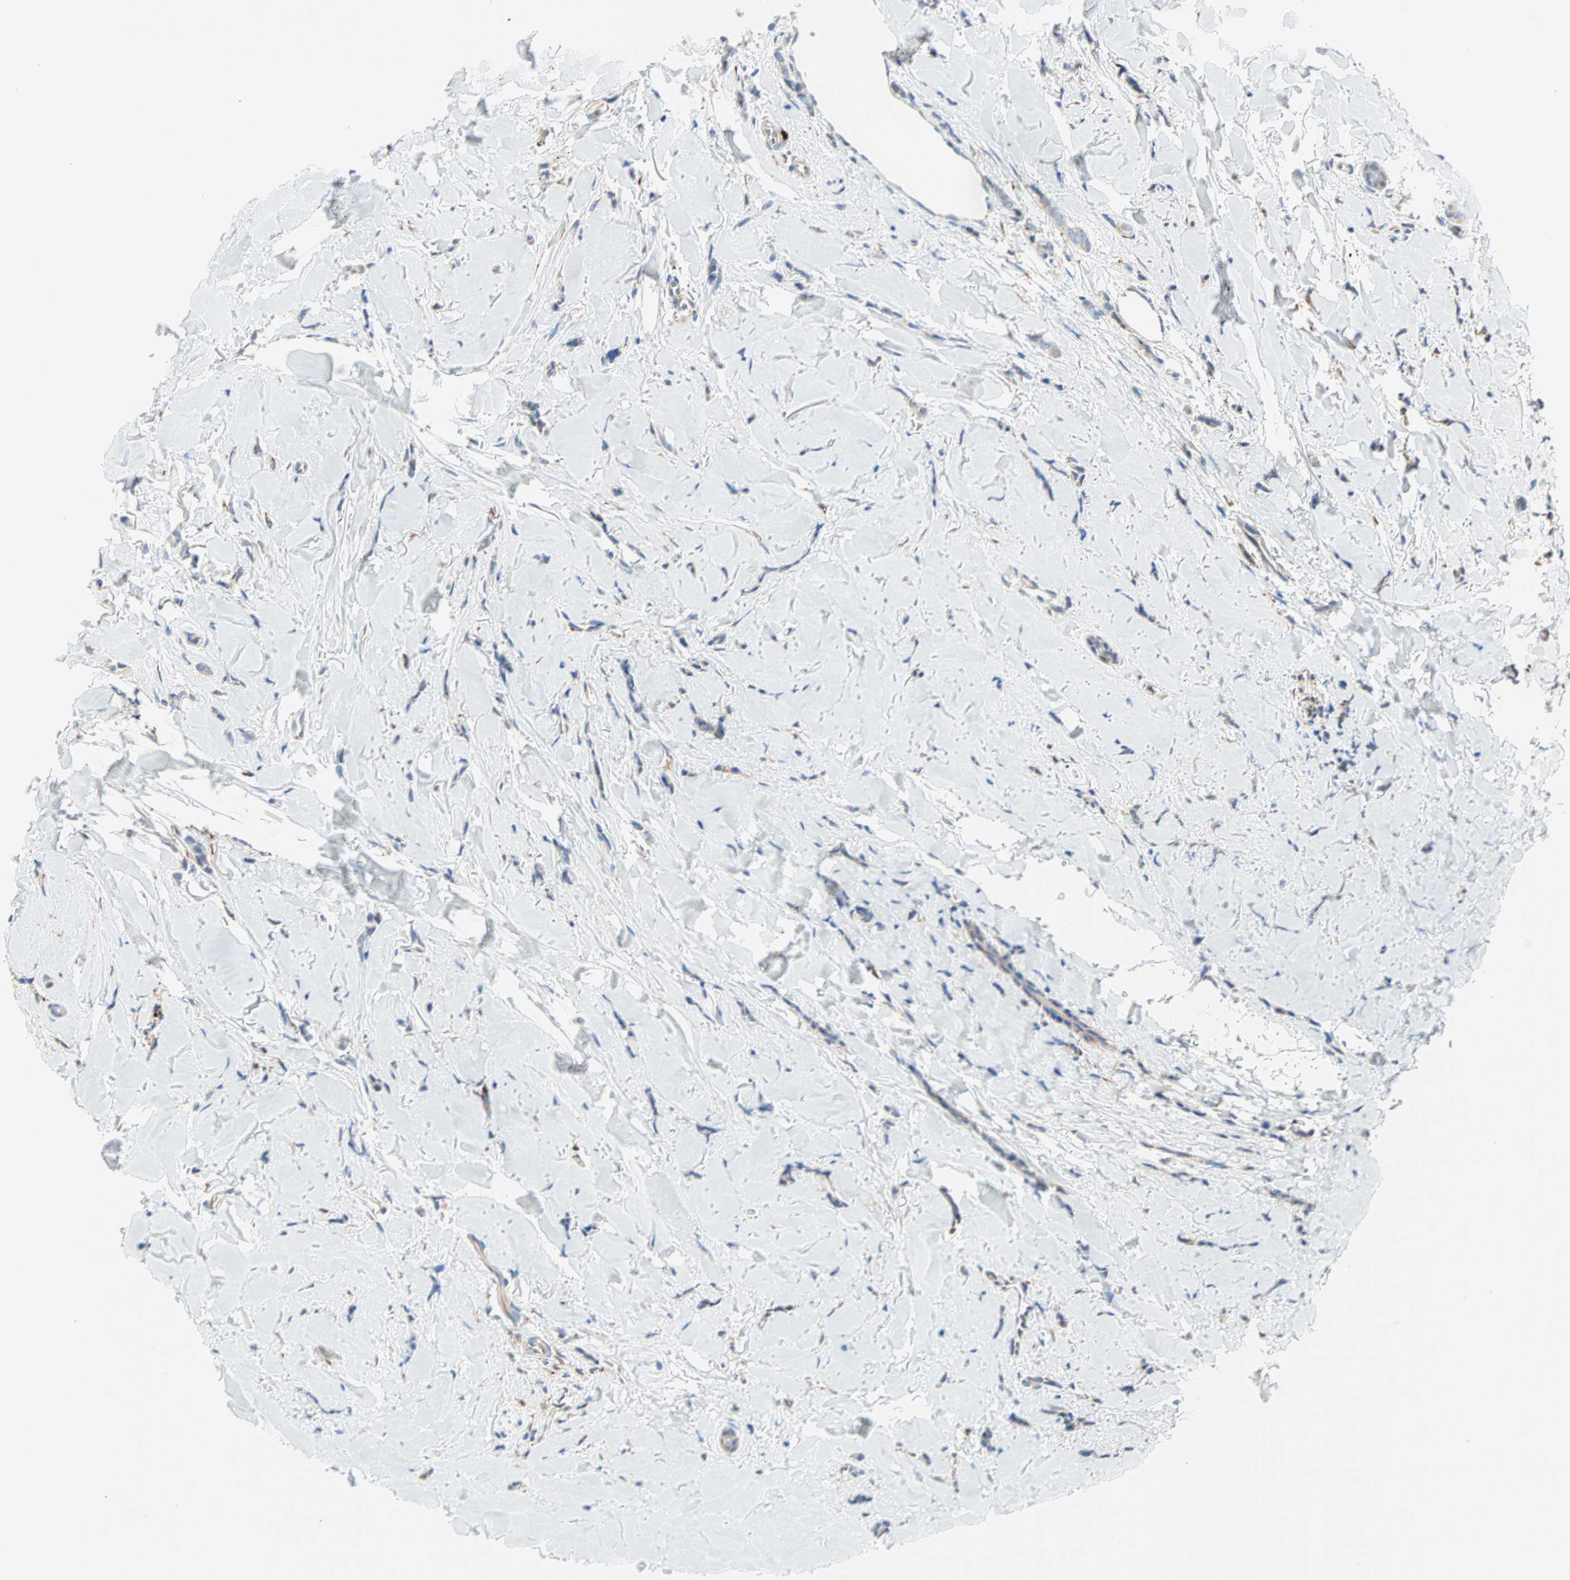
{"staining": {"intensity": "weak", "quantity": ">75%", "location": "cytoplasmic/membranous"}, "tissue": "breast cancer", "cell_type": "Tumor cells", "image_type": "cancer", "snomed": [{"axis": "morphology", "description": "Lobular carcinoma"}, {"axis": "topography", "description": "Skin"}, {"axis": "topography", "description": "Breast"}], "caption": "High-magnification brightfield microscopy of breast lobular carcinoma stained with DAB (3,3'-diaminobenzidine) (brown) and counterstained with hematoxylin (blue). tumor cells exhibit weak cytoplasmic/membranous expression is seen in about>75% of cells.", "gene": "PLCXD1", "patient": {"sex": "female", "age": 46}}